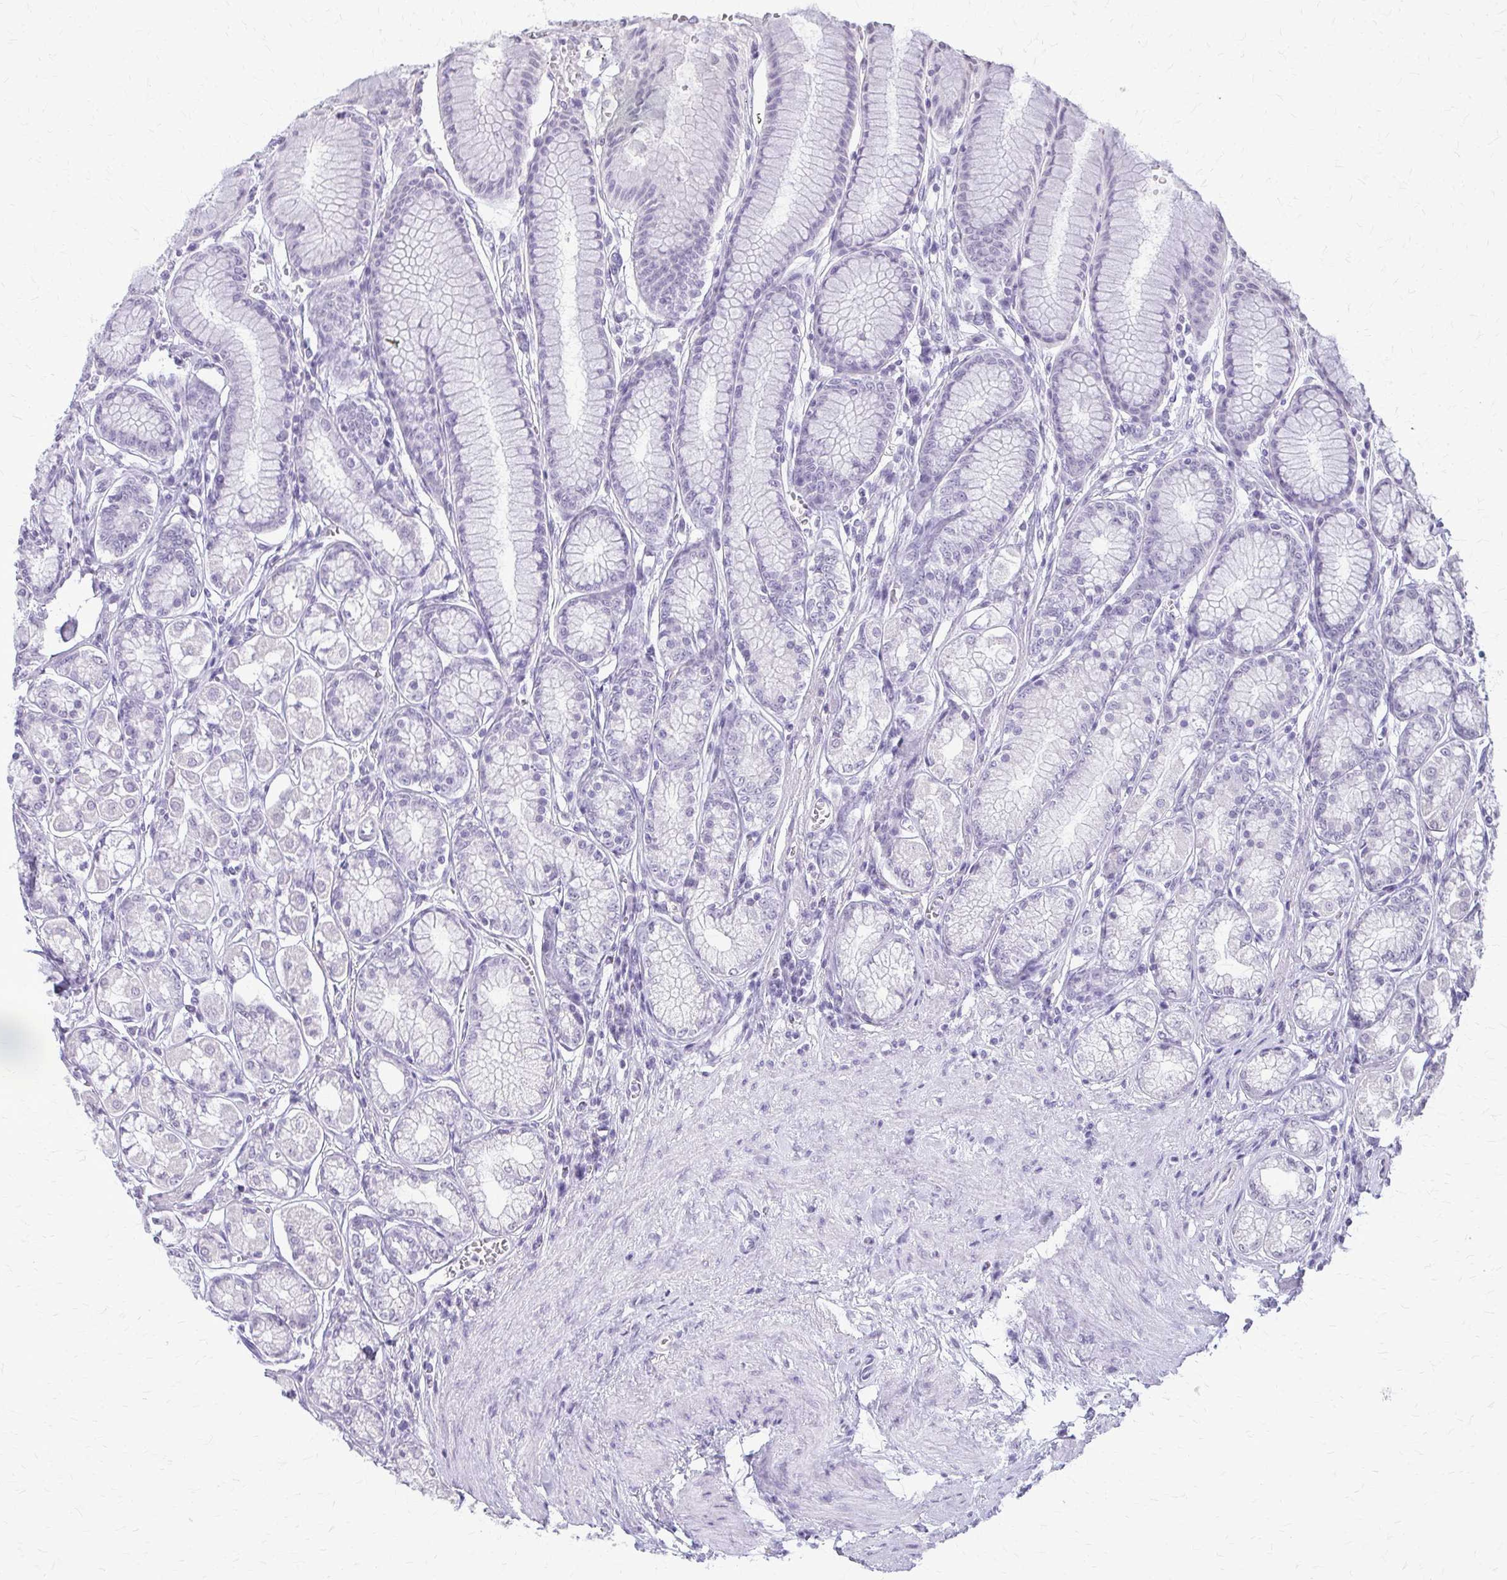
{"staining": {"intensity": "negative", "quantity": "none", "location": "none"}, "tissue": "stomach", "cell_type": "Glandular cells", "image_type": "normal", "snomed": [{"axis": "morphology", "description": "Normal tissue, NOS"}, {"axis": "topography", "description": "Stomach"}, {"axis": "topography", "description": "Stomach, lower"}], "caption": "Stomach stained for a protein using immunohistochemistry (IHC) demonstrates no positivity glandular cells.", "gene": "KRT5", "patient": {"sex": "male", "age": 76}}